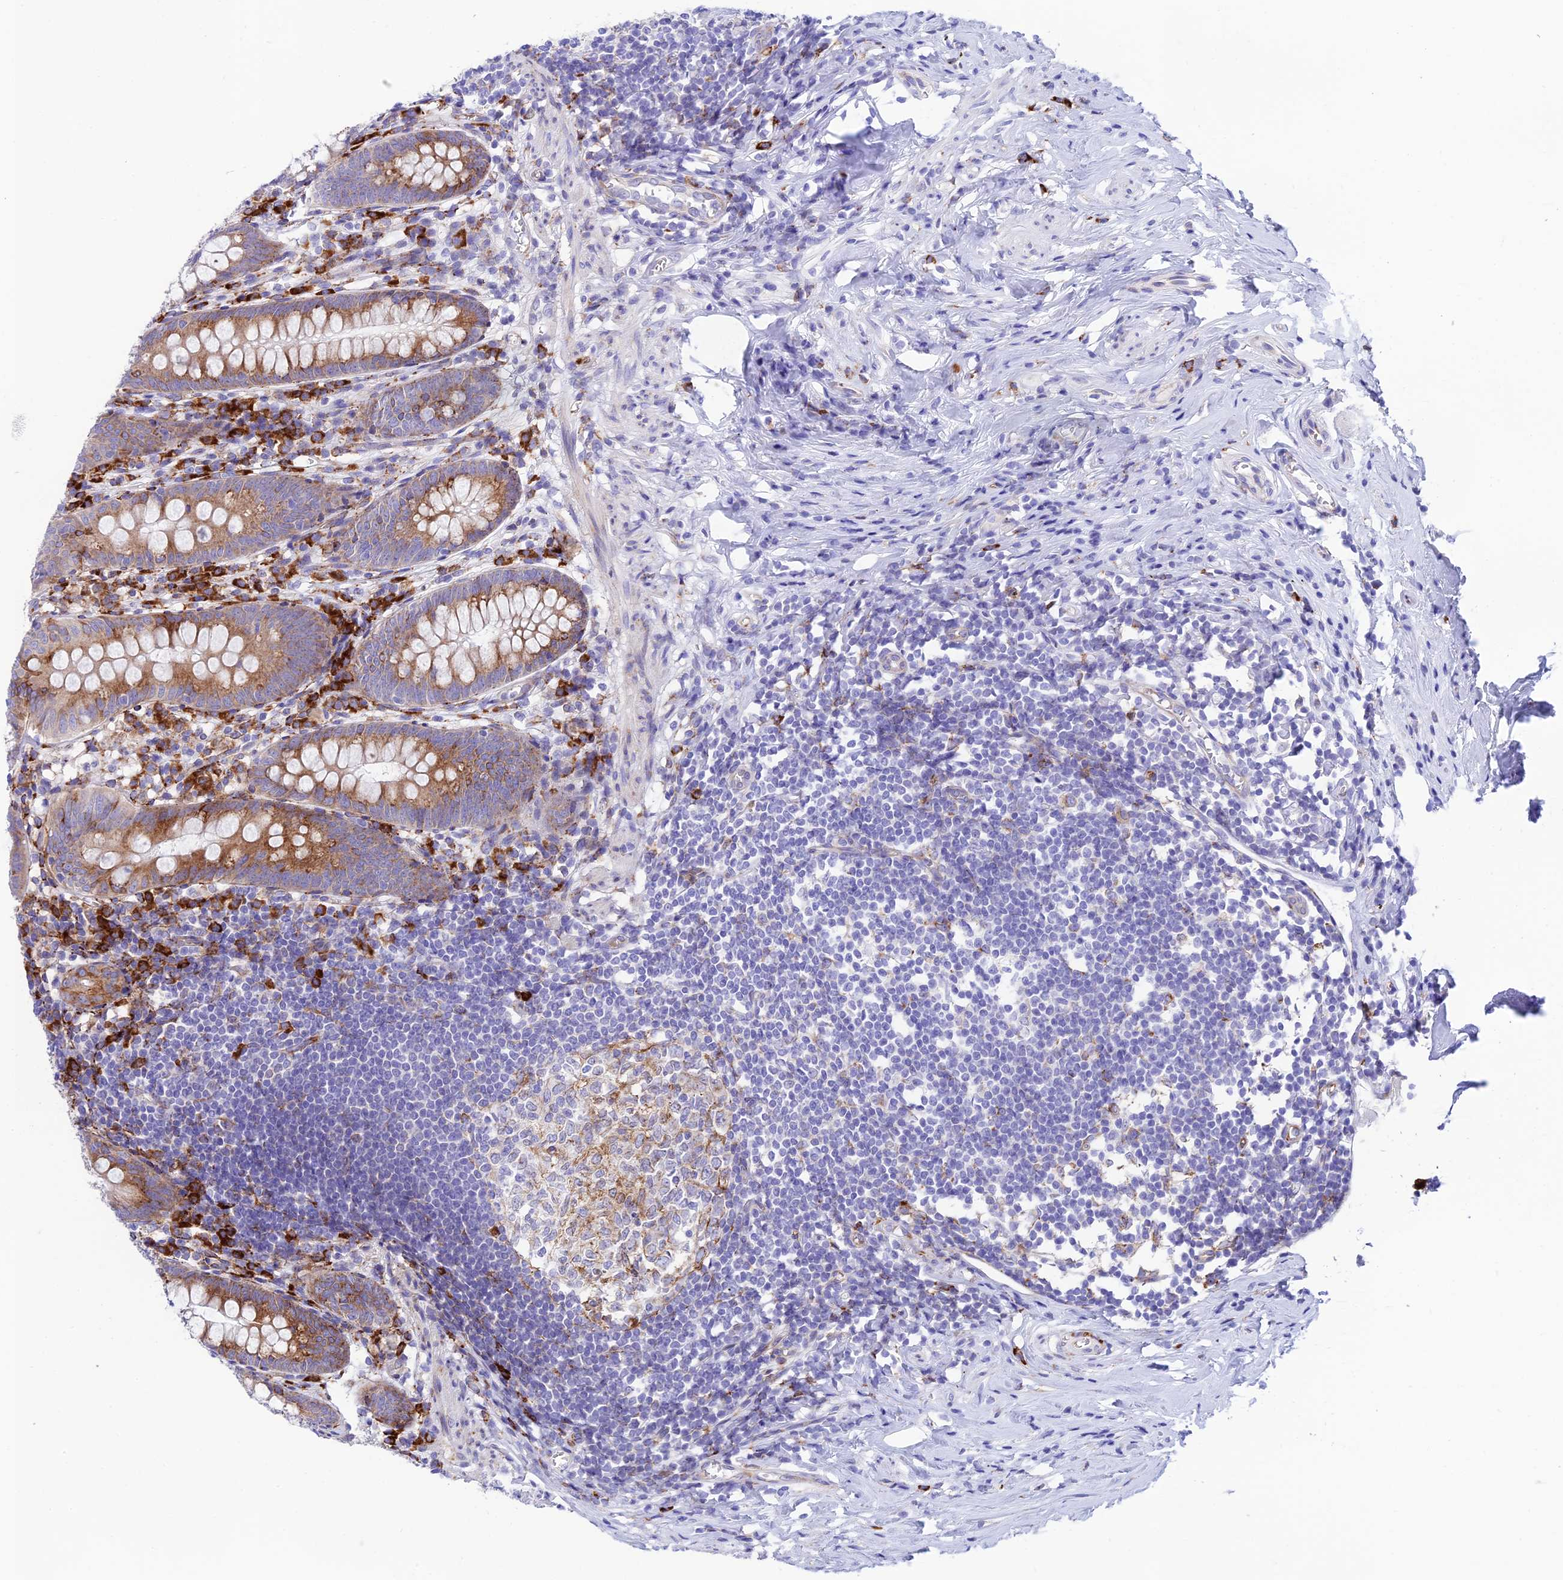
{"staining": {"intensity": "strong", "quantity": ">75%", "location": "cytoplasmic/membranous"}, "tissue": "appendix", "cell_type": "Glandular cells", "image_type": "normal", "snomed": [{"axis": "morphology", "description": "Normal tissue, NOS"}, {"axis": "topography", "description": "Appendix"}], "caption": "Appendix stained with DAB (3,3'-diaminobenzidine) IHC shows high levels of strong cytoplasmic/membranous positivity in about >75% of glandular cells.", "gene": "TUBGCP6", "patient": {"sex": "female", "age": 51}}